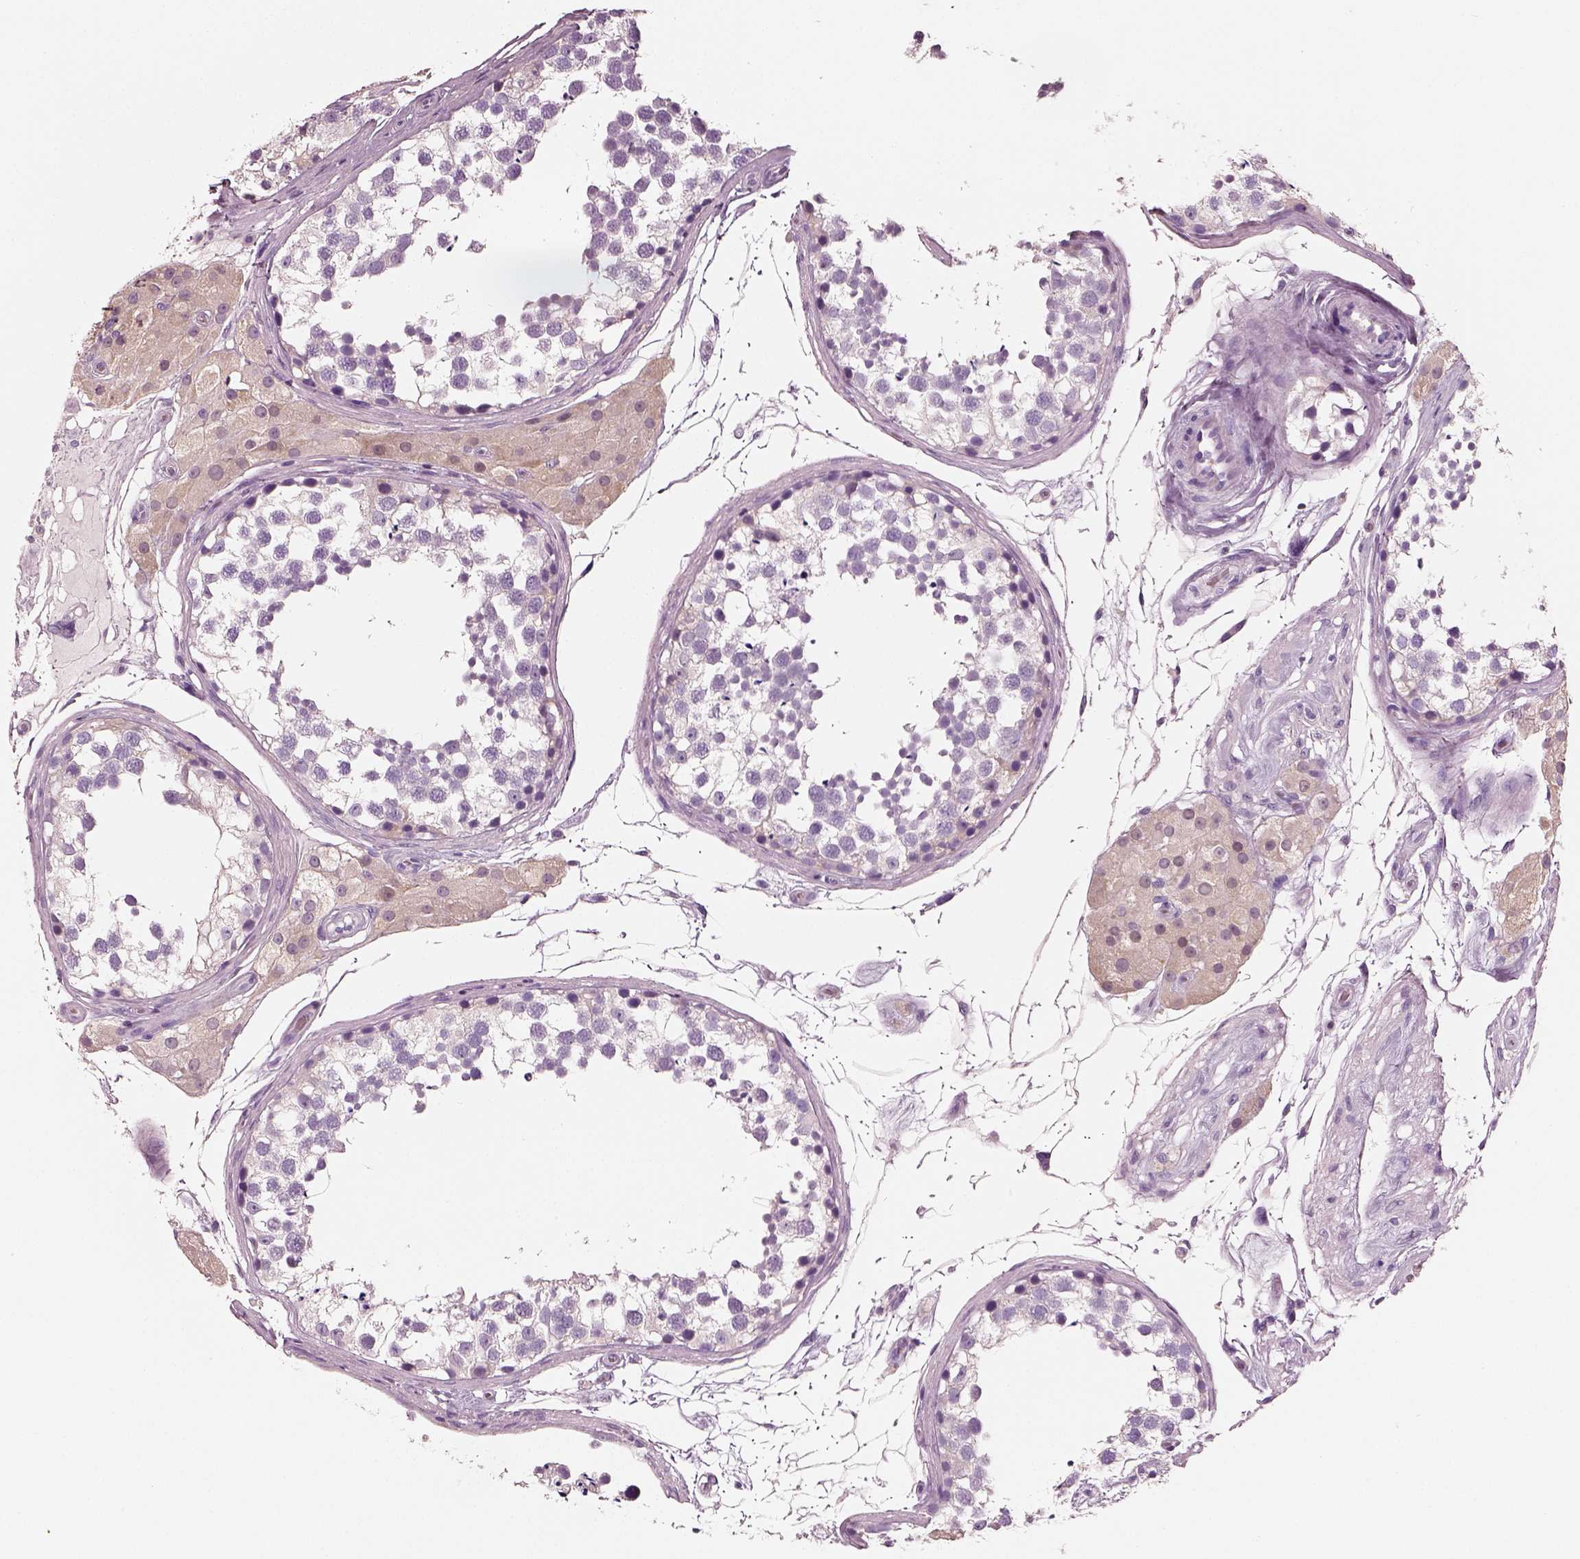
{"staining": {"intensity": "negative", "quantity": "none", "location": "none"}, "tissue": "testis", "cell_type": "Cells in seminiferous ducts", "image_type": "normal", "snomed": [{"axis": "morphology", "description": "Normal tissue, NOS"}, {"axis": "morphology", "description": "Seminoma, NOS"}, {"axis": "topography", "description": "Testis"}], "caption": "High power microscopy photomicrograph of an IHC photomicrograph of unremarkable testis, revealing no significant staining in cells in seminiferous ducts.", "gene": "ELSPBP1", "patient": {"sex": "male", "age": 65}}